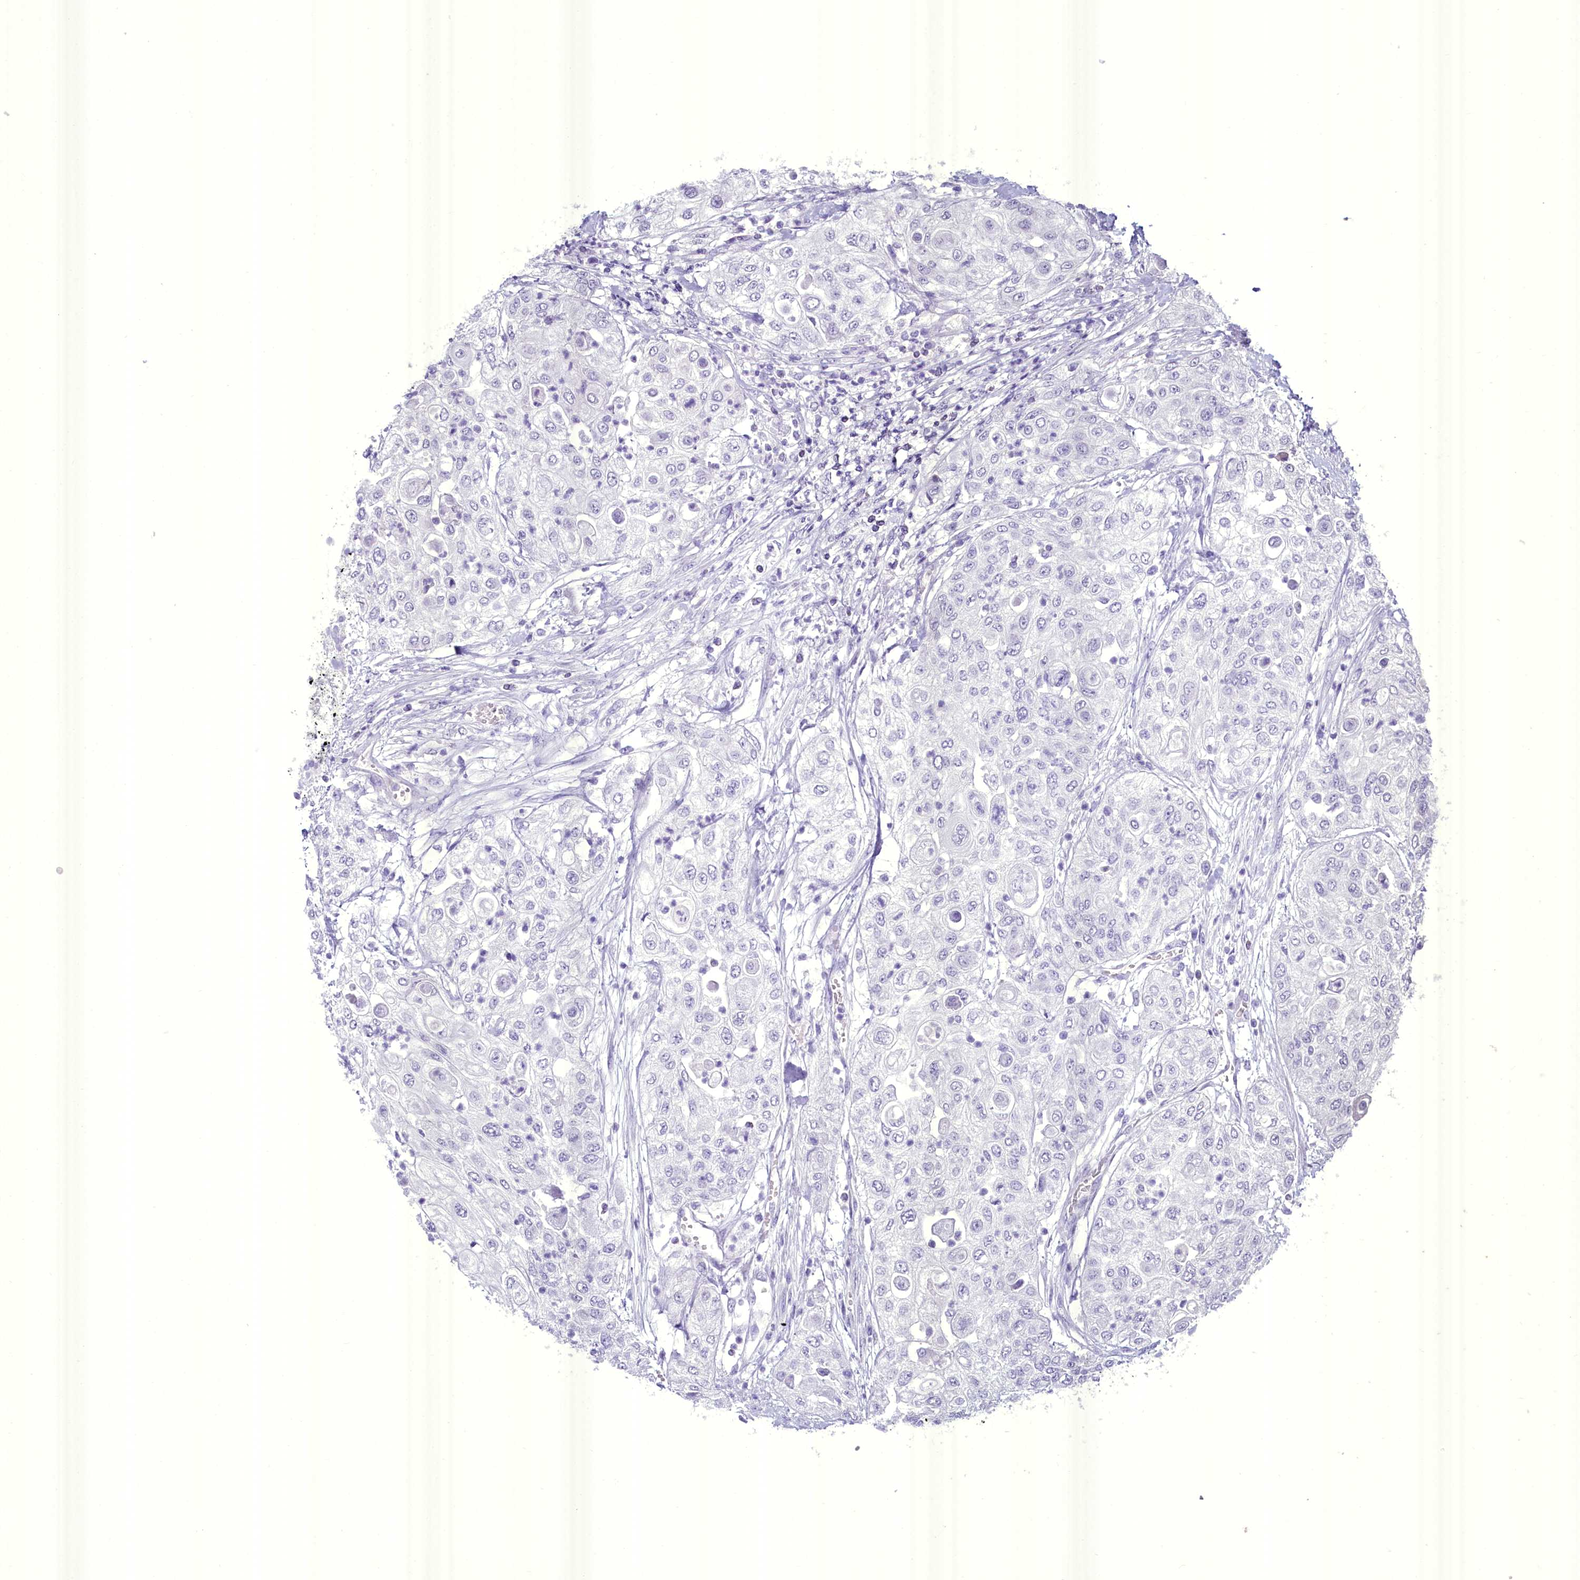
{"staining": {"intensity": "negative", "quantity": "none", "location": "none"}, "tissue": "urothelial cancer", "cell_type": "Tumor cells", "image_type": "cancer", "snomed": [{"axis": "morphology", "description": "Urothelial carcinoma, High grade"}, {"axis": "topography", "description": "Urinary bladder"}], "caption": "Tumor cells are negative for brown protein staining in urothelial cancer.", "gene": "BANK1", "patient": {"sex": "female", "age": 79}}